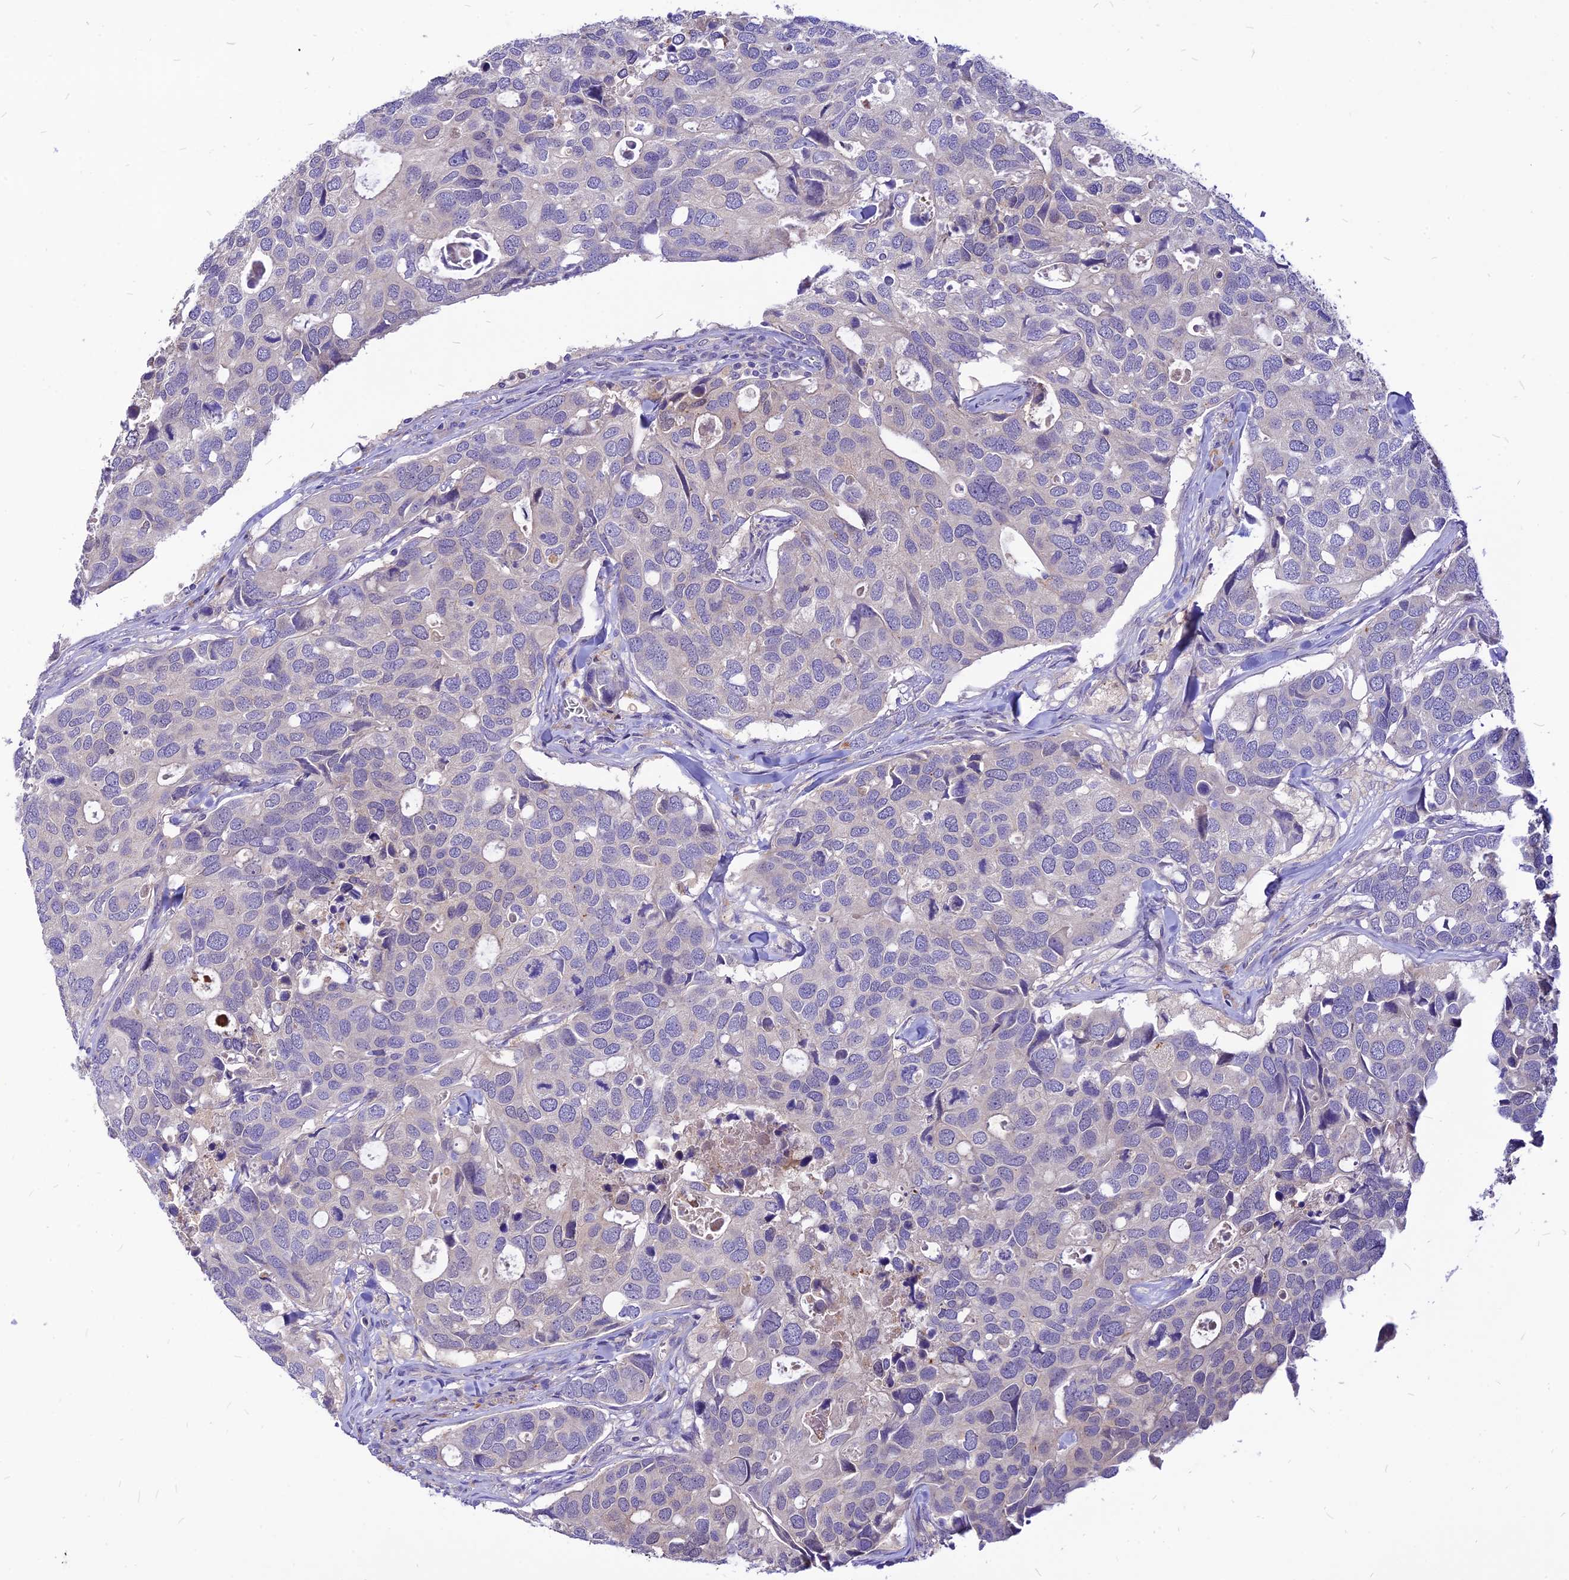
{"staining": {"intensity": "negative", "quantity": "none", "location": "none"}, "tissue": "breast cancer", "cell_type": "Tumor cells", "image_type": "cancer", "snomed": [{"axis": "morphology", "description": "Duct carcinoma"}, {"axis": "topography", "description": "Breast"}], "caption": "An IHC histopathology image of breast cancer (invasive ductal carcinoma) is shown. There is no staining in tumor cells of breast cancer (invasive ductal carcinoma). (DAB IHC with hematoxylin counter stain).", "gene": "CZIB", "patient": {"sex": "female", "age": 83}}